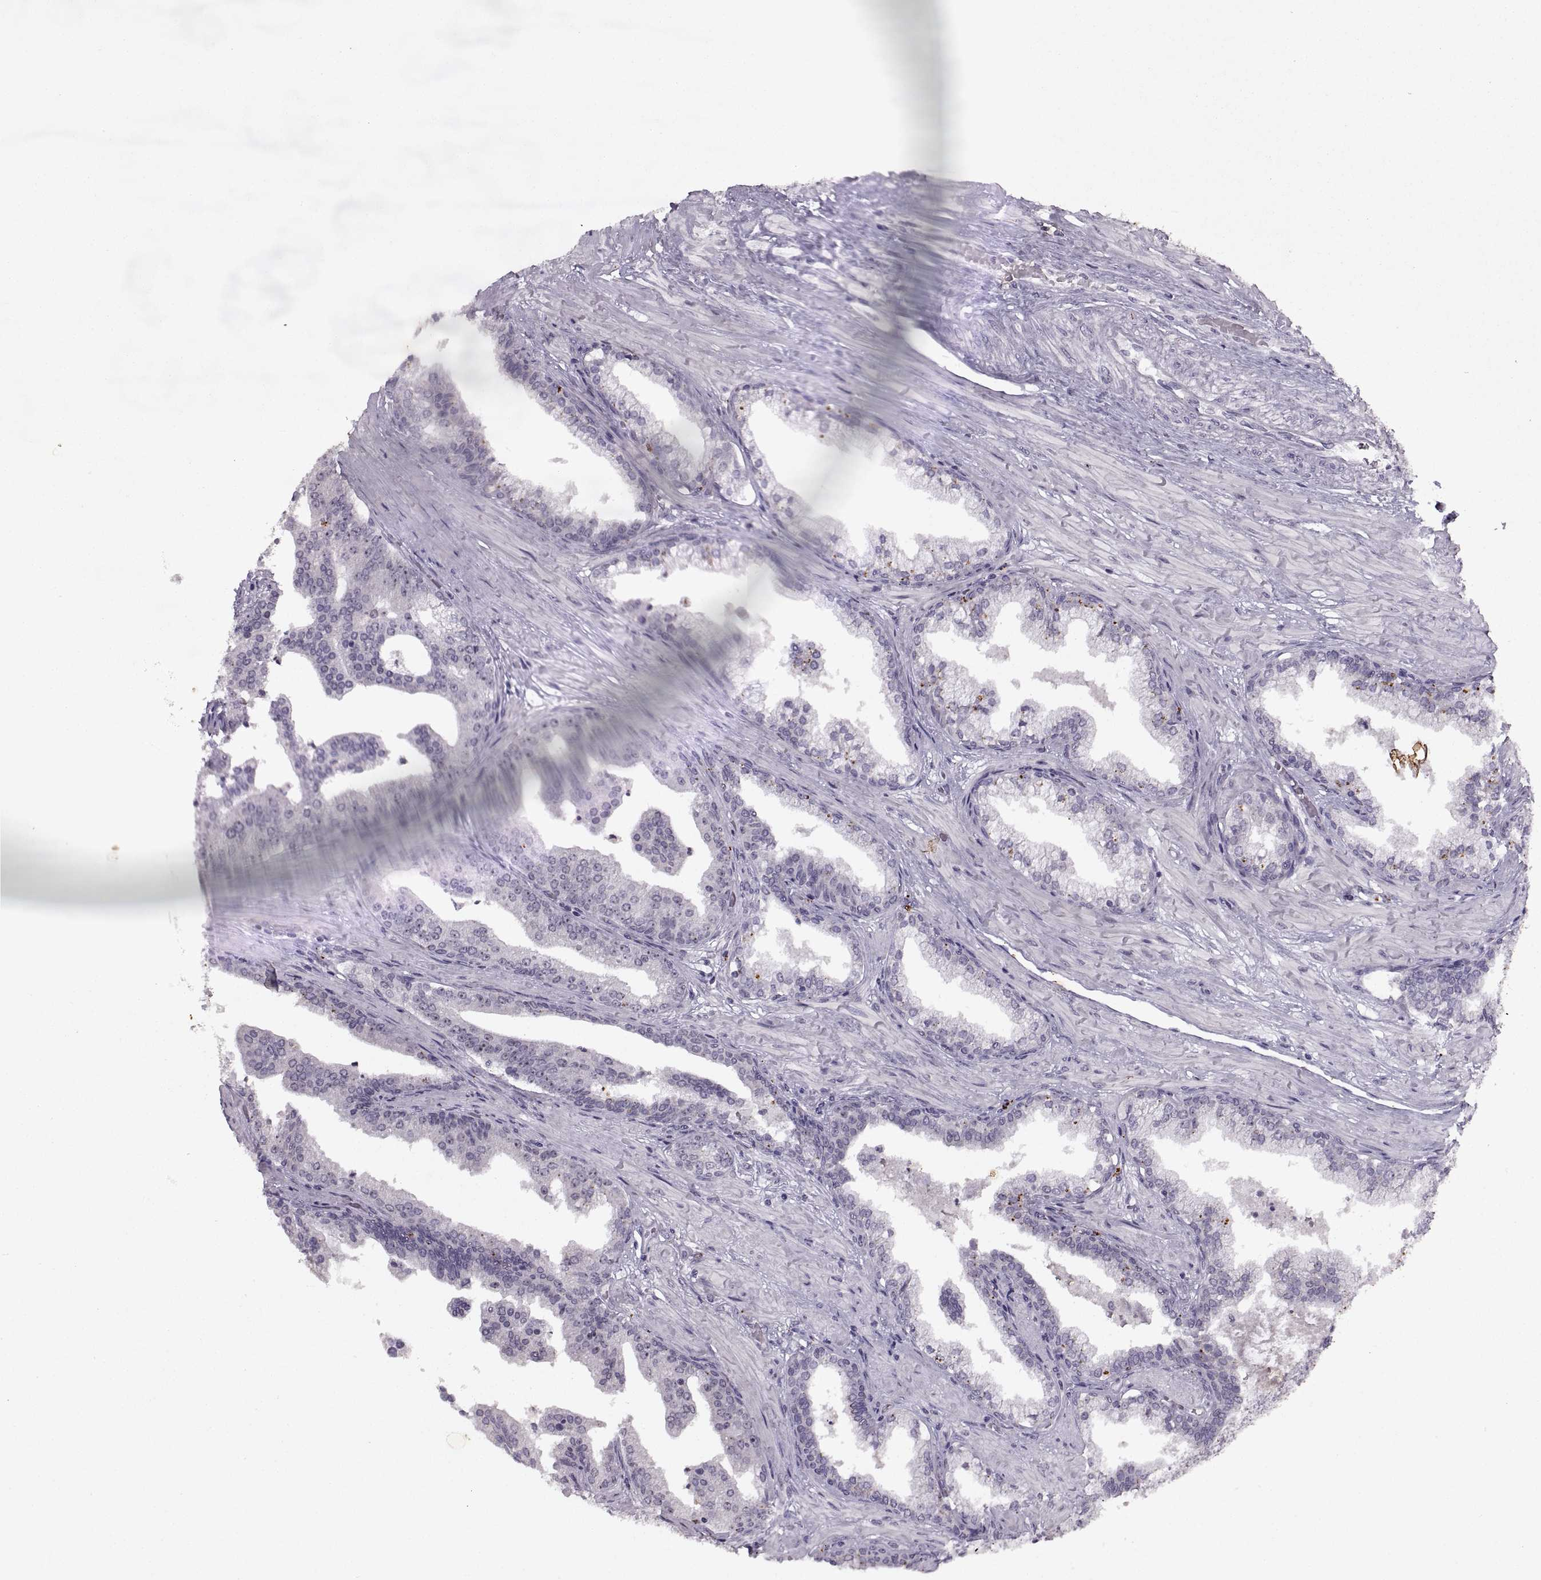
{"staining": {"intensity": "strong", "quantity": "<25%", "location": "nuclear"}, "tissue": "prostate cancer", "cell_type": "Tumor cells", "image_type": "cancer", "snomed": [{"axis": "morphology", "description": "Adenocarcinoma, NOS"}, {"axis": "topography", "description": "Prostate and seminal vesicle, NOS"}, {"axis": "topography", "description": "Prostate"}], "caption": "A high-resolution micrograph shows immunohistochemistry (IHC) staining of prostate adenocarcinoma, which shows strong nuclear positivity in approximately <25% of tumor cells.", "gene": "SINHCAF", "patient": {"sex": "male", "age": 44}}